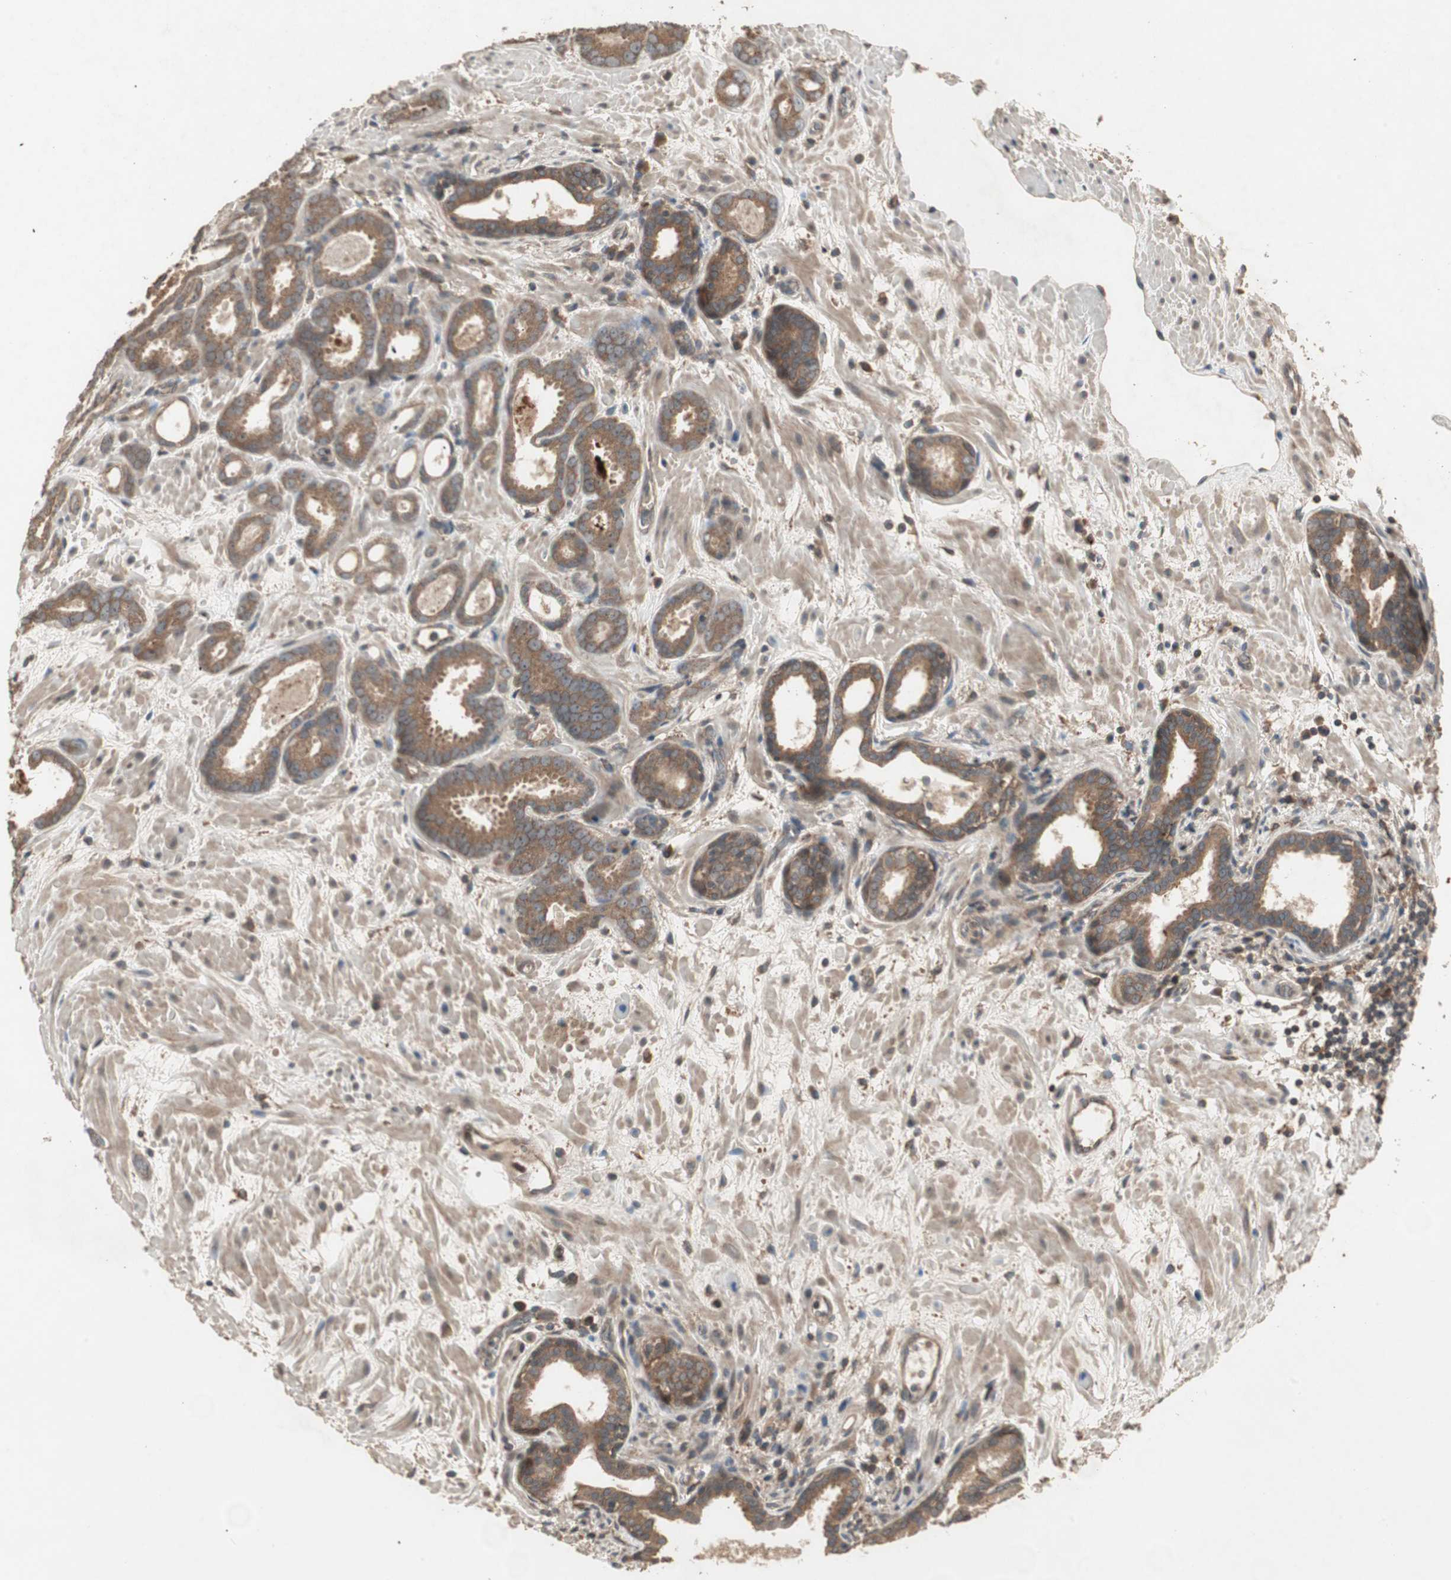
{"staining": {"intensity": "moderate", "quantity": ">75%", "location": "cytoplasmic/membranous"}, "tissue": "prostate cancer", "cell_type": "Tumor cells", "image_type": "cancer", "snomed": [{"axis": "morphology", "description": "Adenocarcinoma, Low grade"}, {"axis": "topography", "description": "Prostate"}], "caption": "Adenocarcinoma (low-grade) (prostate) was stained to show a protein in brown. There is medium levels of moderate cytoplasmic/membranous staining in approximately >75% of tumor cells. Immunohistochemistry stains the protein in brown and the nuclei are stained blue.", "gene": "UBAC1", "patient": {"sex": "male", "age": 57}}